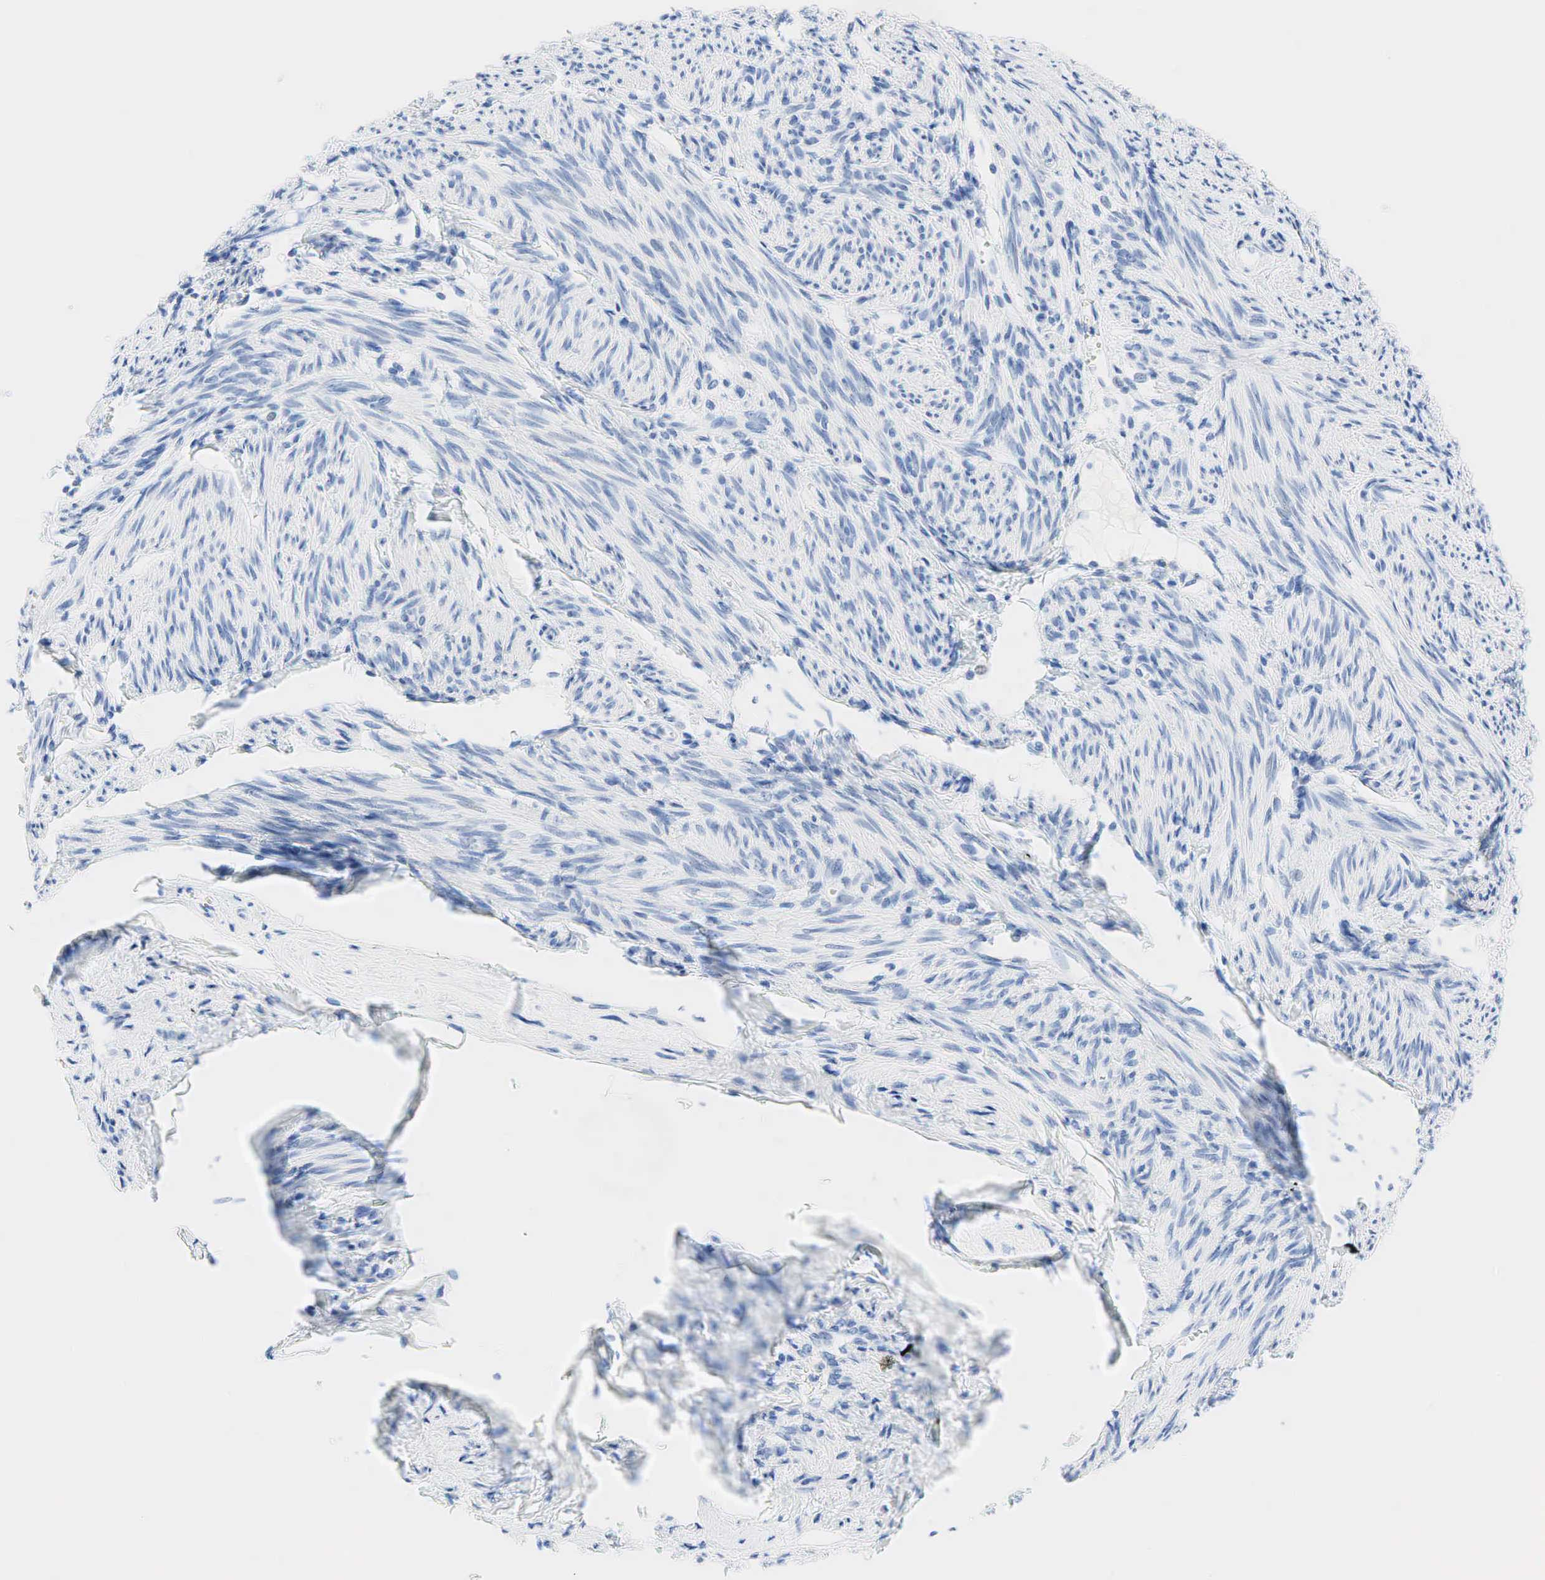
{"staining": {"intensity": "negative", "quantity": "none", "location": "none"}, "tissue": "endometrial cancer", "cell_type": "Tumor cells", "image_type": "cancer", "snomed": [{"axis": "morphology", "description": "Adenocarcinoma, NOS"}, {"axis": "topography", "description": "Endometrium"}], "caption": "Tumor cells are negative for brown protein staining in endometrial cancer. (DAB (3,3'-diaminobenzidine) immunohistochemistry, high magnification).", "gene": "INHA", "patient": {"sex": "female", "age": 76}}